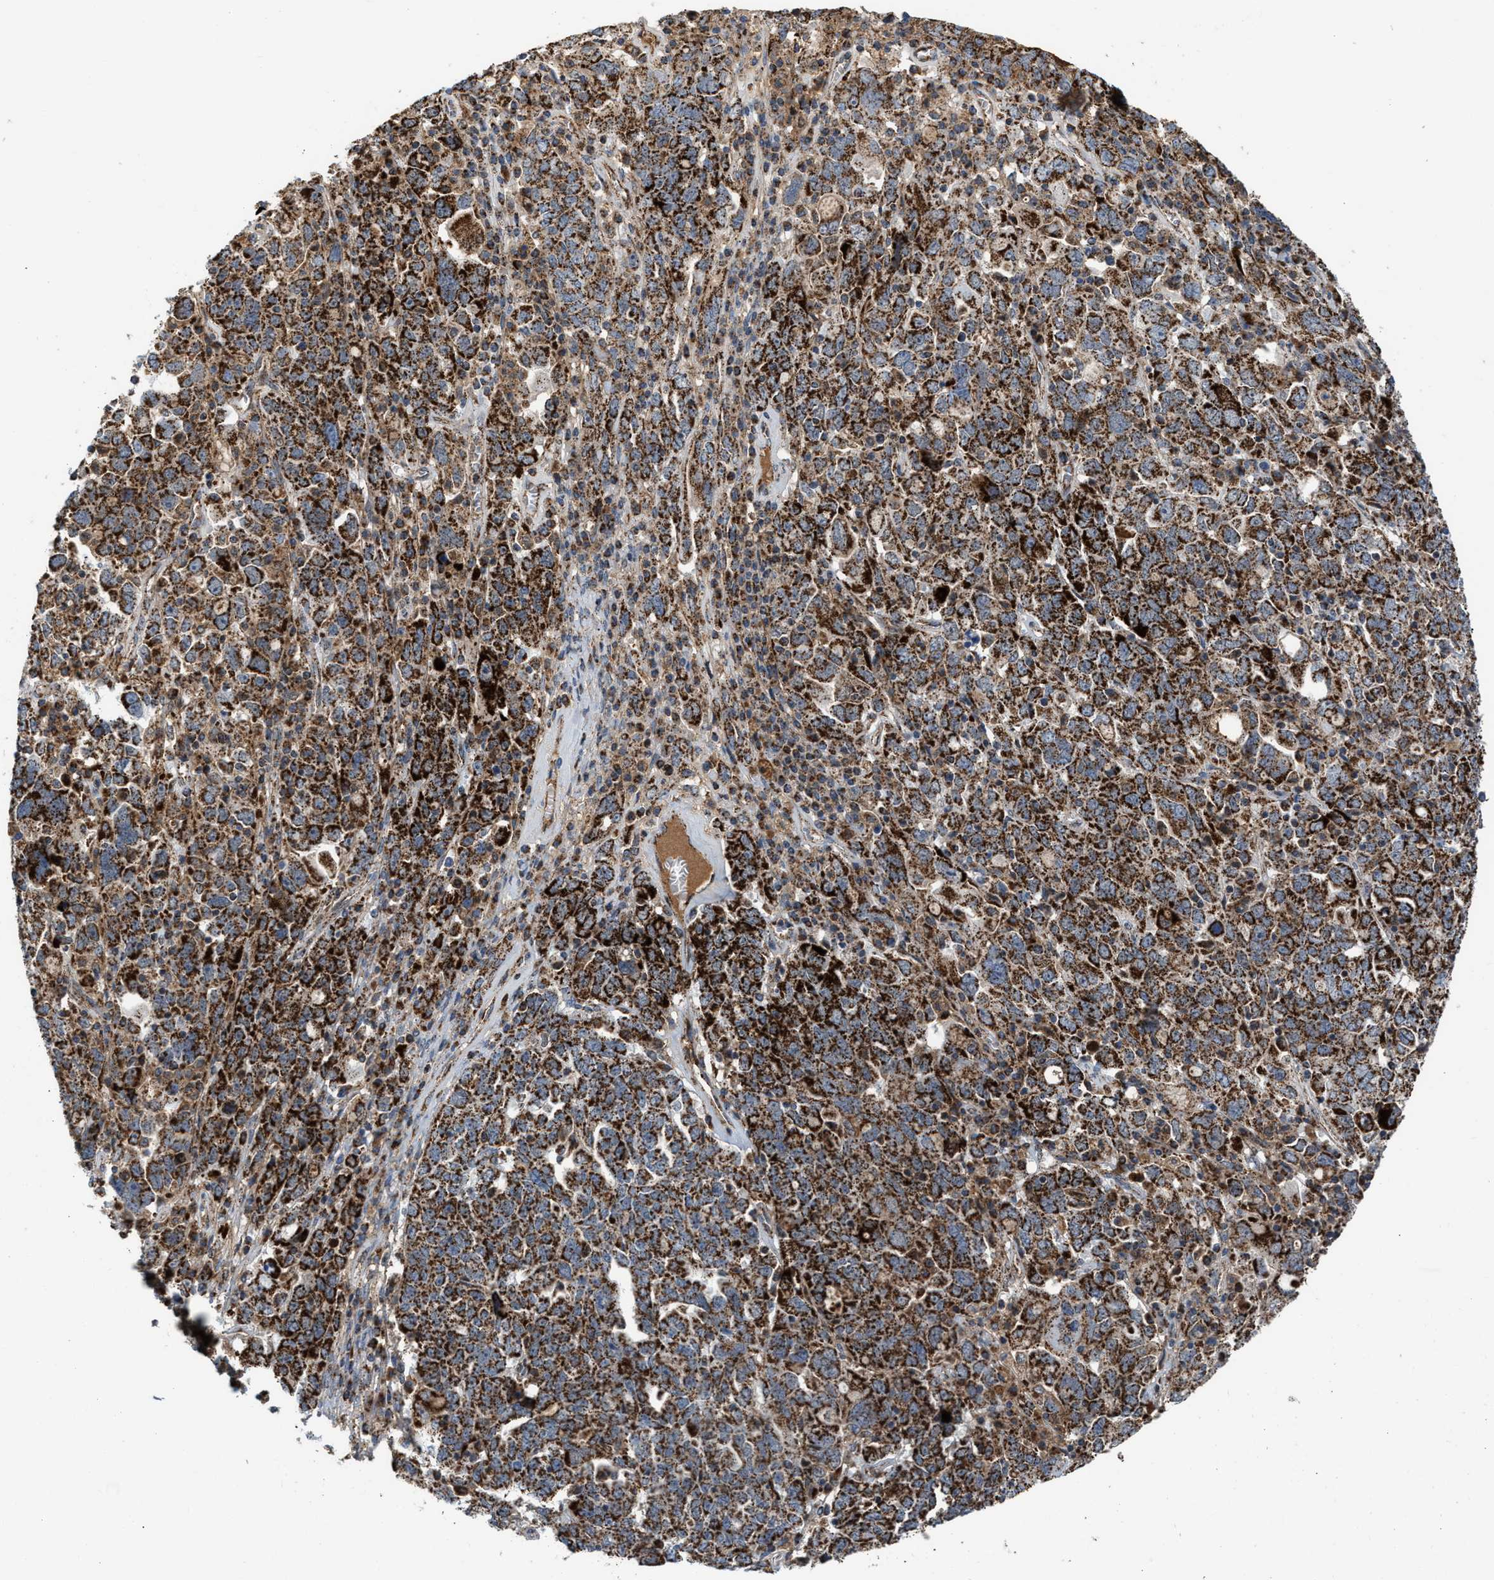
{"staining": {"intensity": "strong", "quantity": ">75%", "location": "cytoplasmic/membranous"}, "tissue": "ovarian cancer", "cell_type": "Tumor cells", "image_type": "cancer", "snomed": [{"axis": "morphology", "description": "Carcinoma, endometroid"}, {"axis": "topography", "description": "Ovary"}], "caption": "High-power microscopy captured an immunohistochemistry (IHC) image of endometroid carcinoma (ovarian), revealing strong cytoplasmic/membranous expression in approximately >75% of tumor cells.", "gene": "PMPCA", "patient": {"sex": "female", "age": 62}}